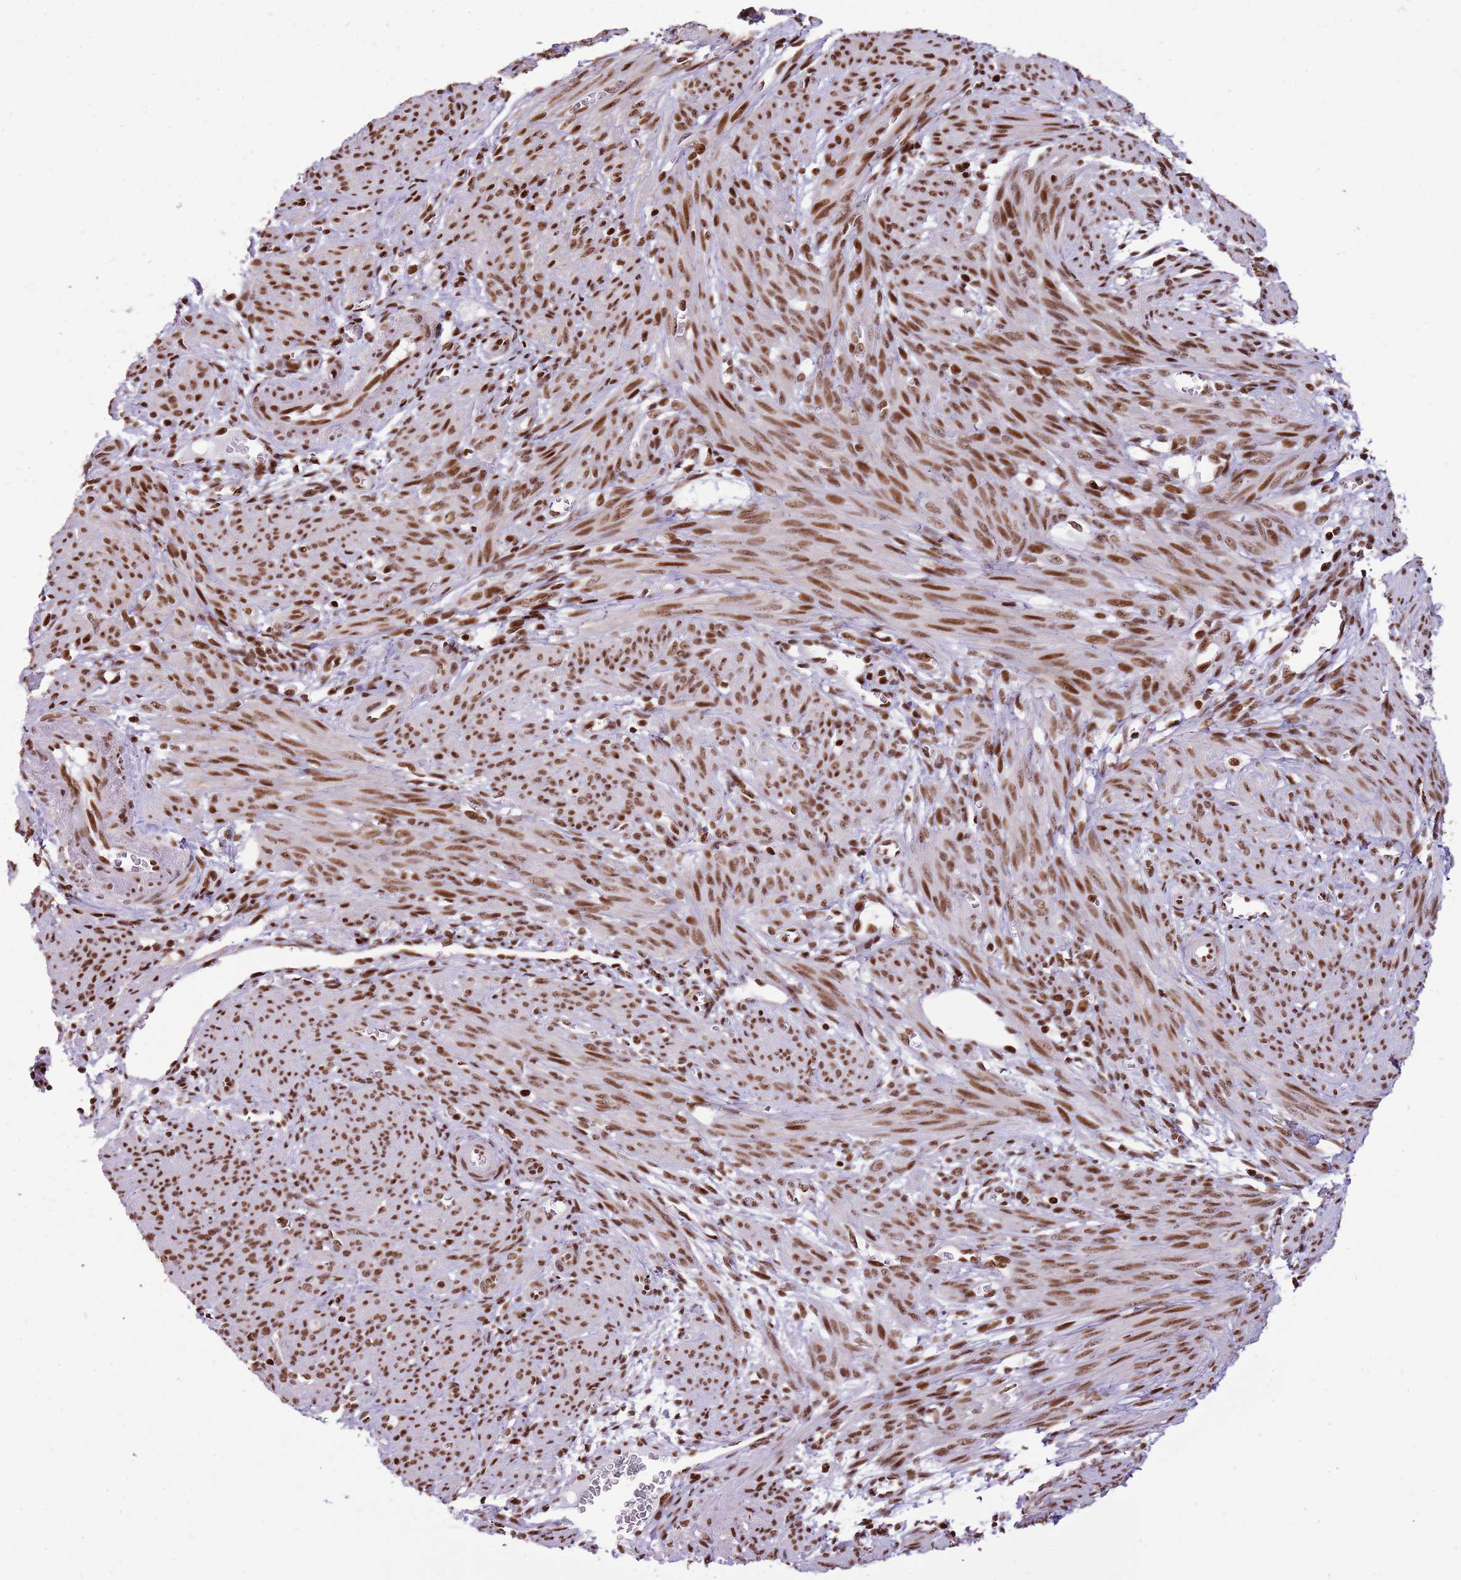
{"staining": {"intensity": "moderate", "quantity": ">75%", "location": "nuclear"}, "tissue": "smooth muscle", "cell_type": "Smooth muscle cells", "image_type": "normal", "snomed": [{"axis": "morphology", "description": "Normal tissue, NOS"}, {"axis": "topography", "description": "Smooth muscle"}], "caption": "Smooth muscle stained with immunohistochemistry (IHC) exhibits moderate nuclear staining in approximately >75% of smooth muscle cells.", "gene": "WASHC4", "patient": {"sex": "female", "age": 39}}